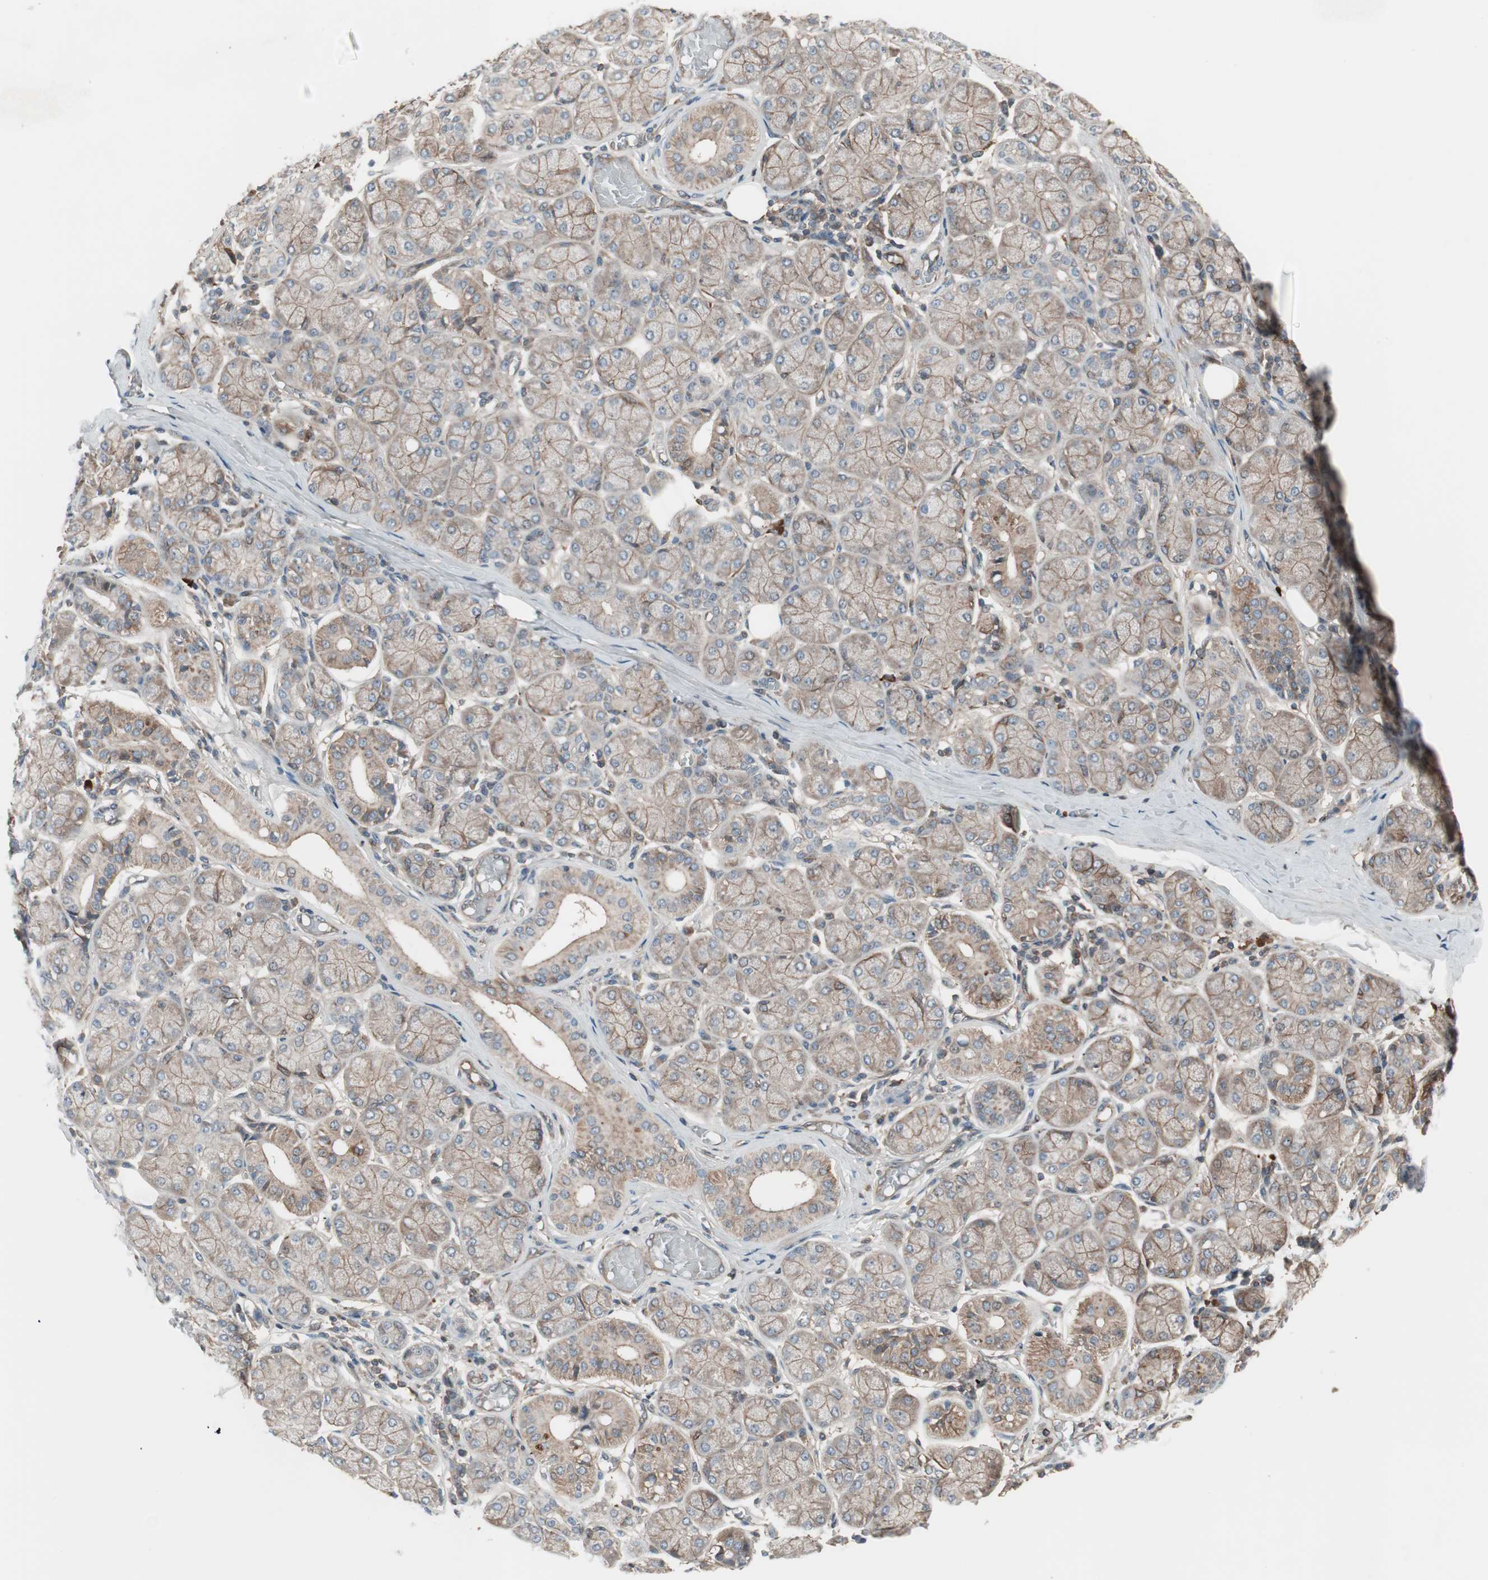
{"staining": {"intensity": "weak", "quantity": "<25%", "location": "cytoplasmic/membranous"}, "tissue": "salivary gland", "cell_type": "Glandular cells", "image_type": "normal", "snomed": [{"axis": "morphology", "description": "Normal tissue, NOS"}, {"axis": "topography", "description": "Salivary gland"}], "caption": "Immunohistochemistry photomicrograph of benign salivary gland: salivary gland stained with DAB exhibits no significant protein expression in glandular cells.", "gene": "TFPI", "patient": {"sex": "female", "age": 24}}